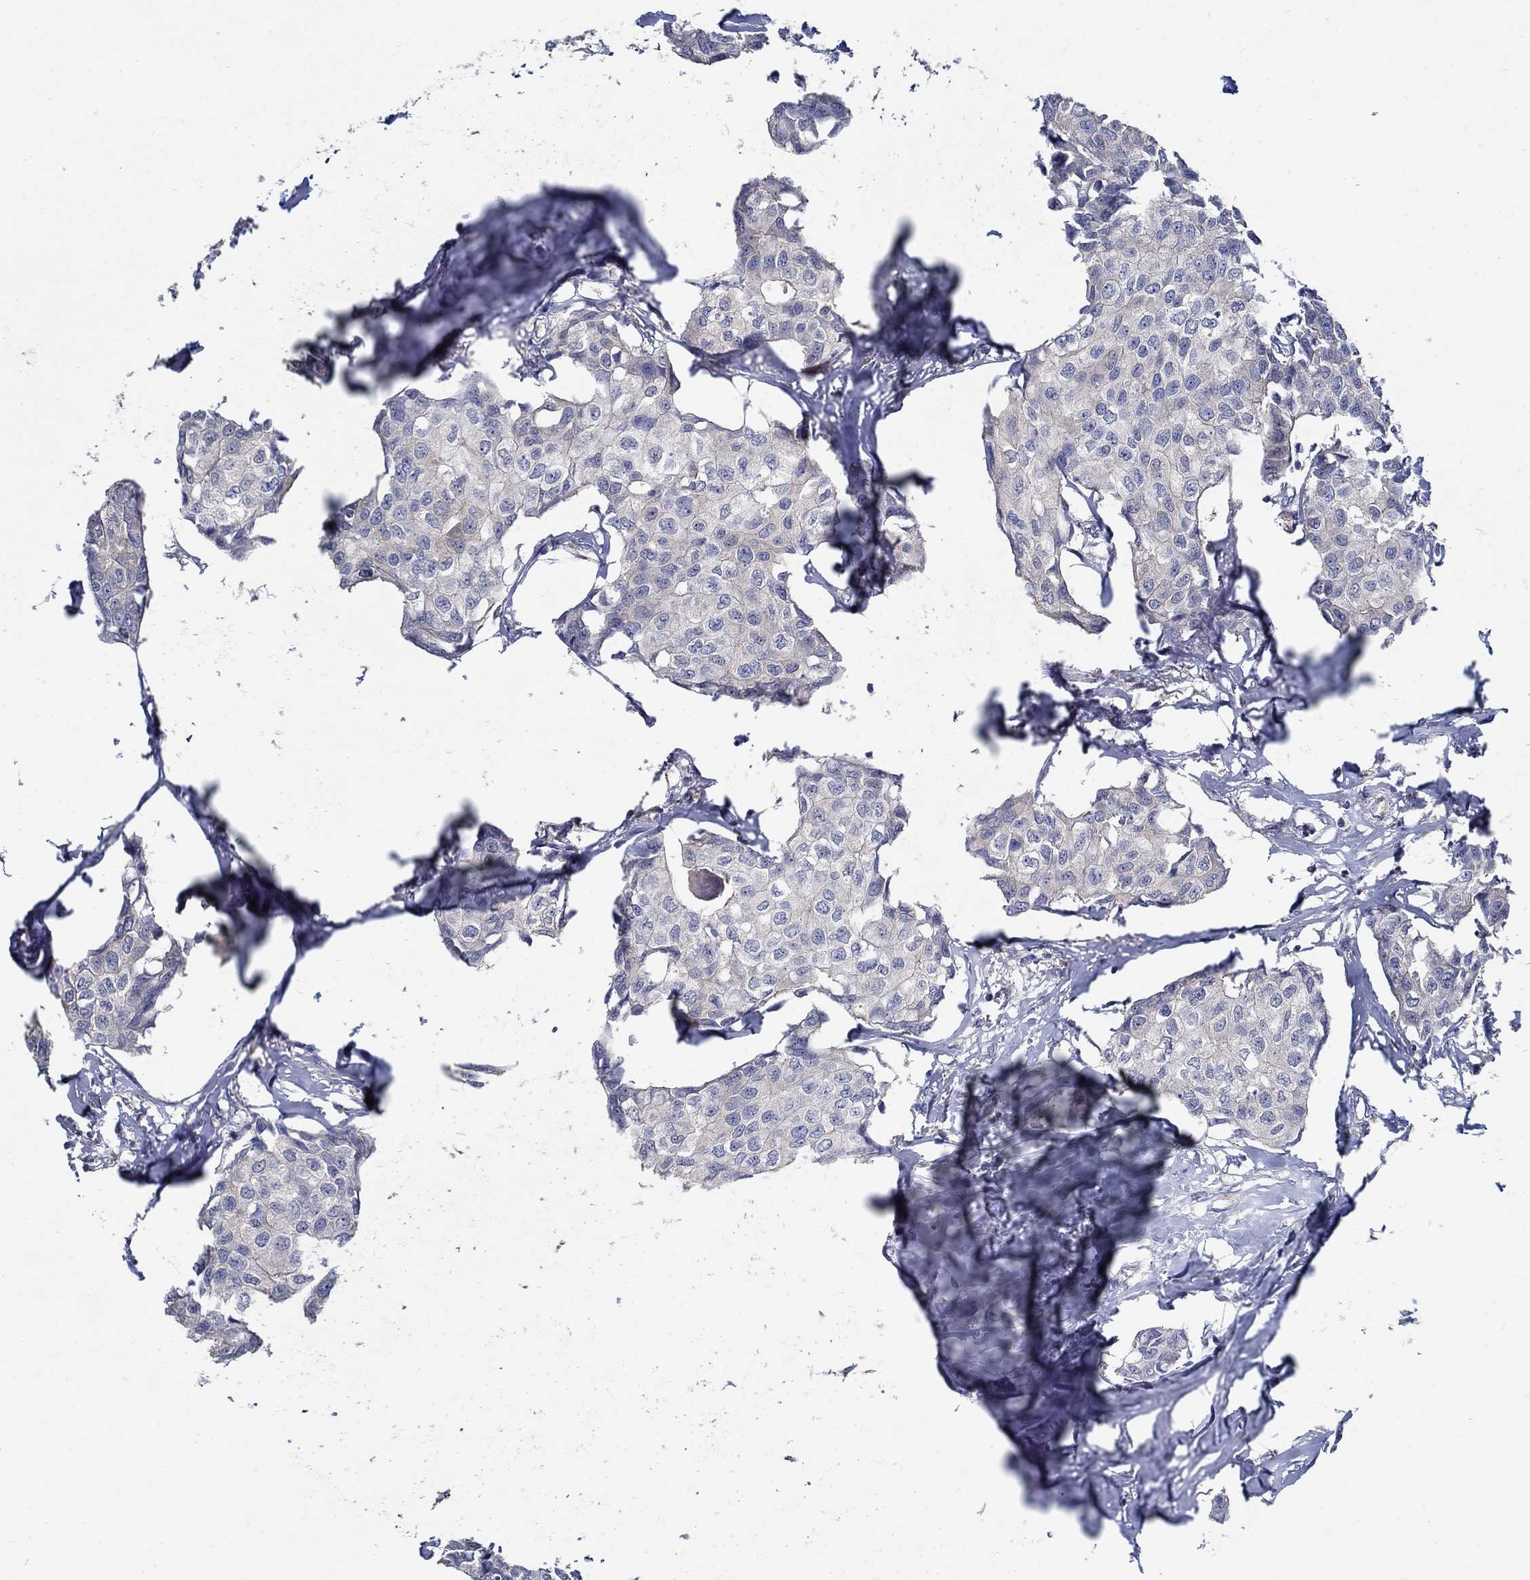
{"staining": {"intensity": "negative", "quantity": "none", "location": "none"}, "tissue": "breast cancer", "cell_type": "Tumor cells", "image_type": "cancer", "snomed": [{"axis": "morphology", "description": "Duct carcinoma"}, {"axis": "topography", "description": "Breast"}], "caption": "Immunohistochemistry histopathology image of neoplastic tissue: breast cancer stained with DAB (3,3'-diaminobenzidine) exhibits no significant protein positivity in tumor cells. (DAB (3,3'-diaminobenzidine) immunohistochemistry (IHC) visualized using brightfield microscopy, high magnification).", "gene": "MTHFR", "patient": {"sex": "female", "age": 80}}